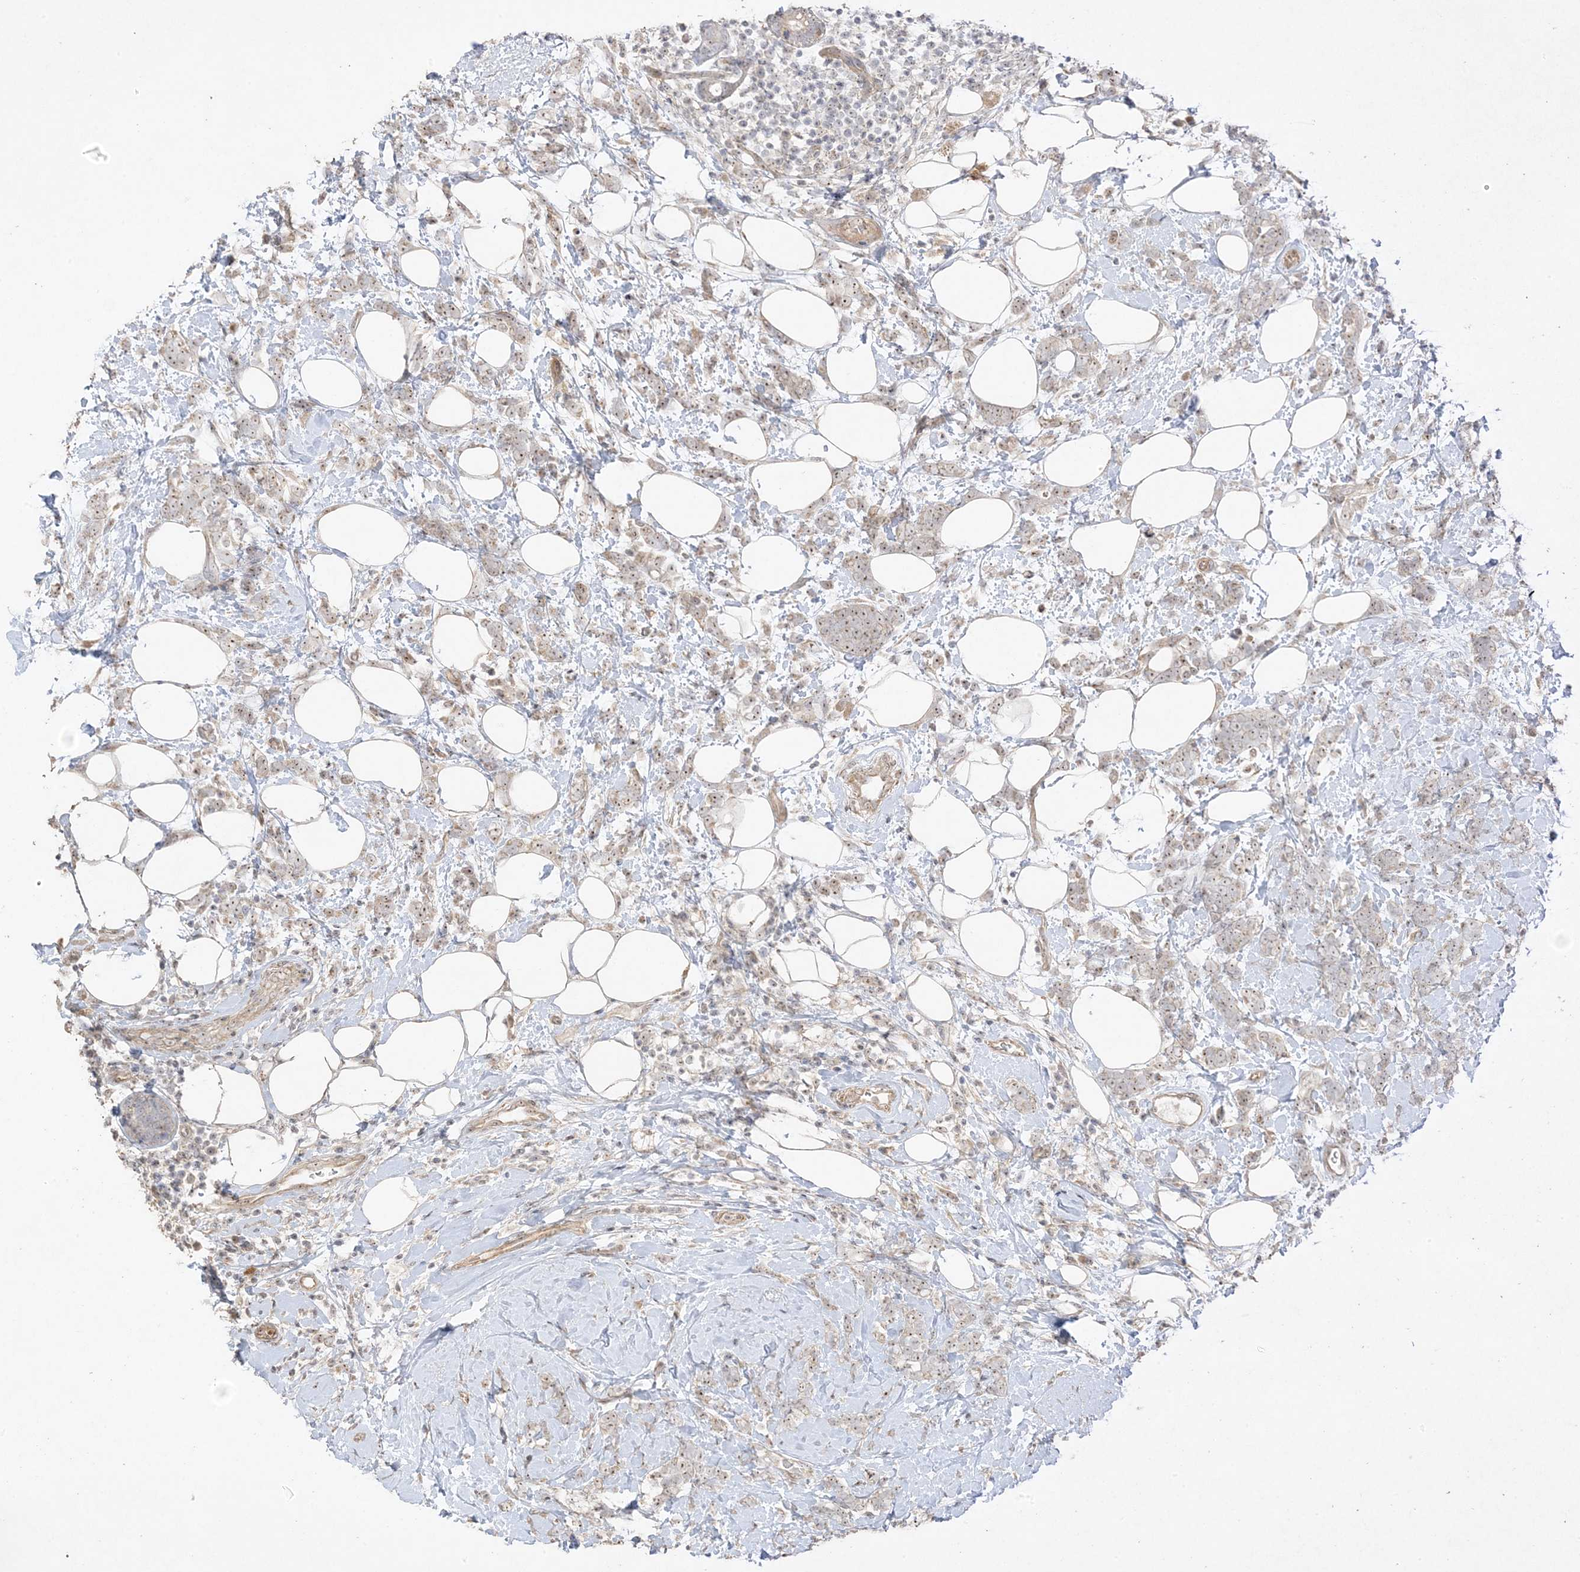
{"staining": {"intensity": "weak", "quantity": ">75%", "location": "nuclear"}, "tissue": "breast cancer", "cell_type": "Tumor cells", "image_type": "cancer", "snomed": [{"axis": "morphology", "description": "Lobular carcinoma"}, {"axis": "topography", "description": "Breast"}], "caption": "Weak nuclear protein positivity is seen in about >75% of tumor cells in breast cancer.", "gene": "DDX18", "patient": {"sex": "female", "age": 58}}